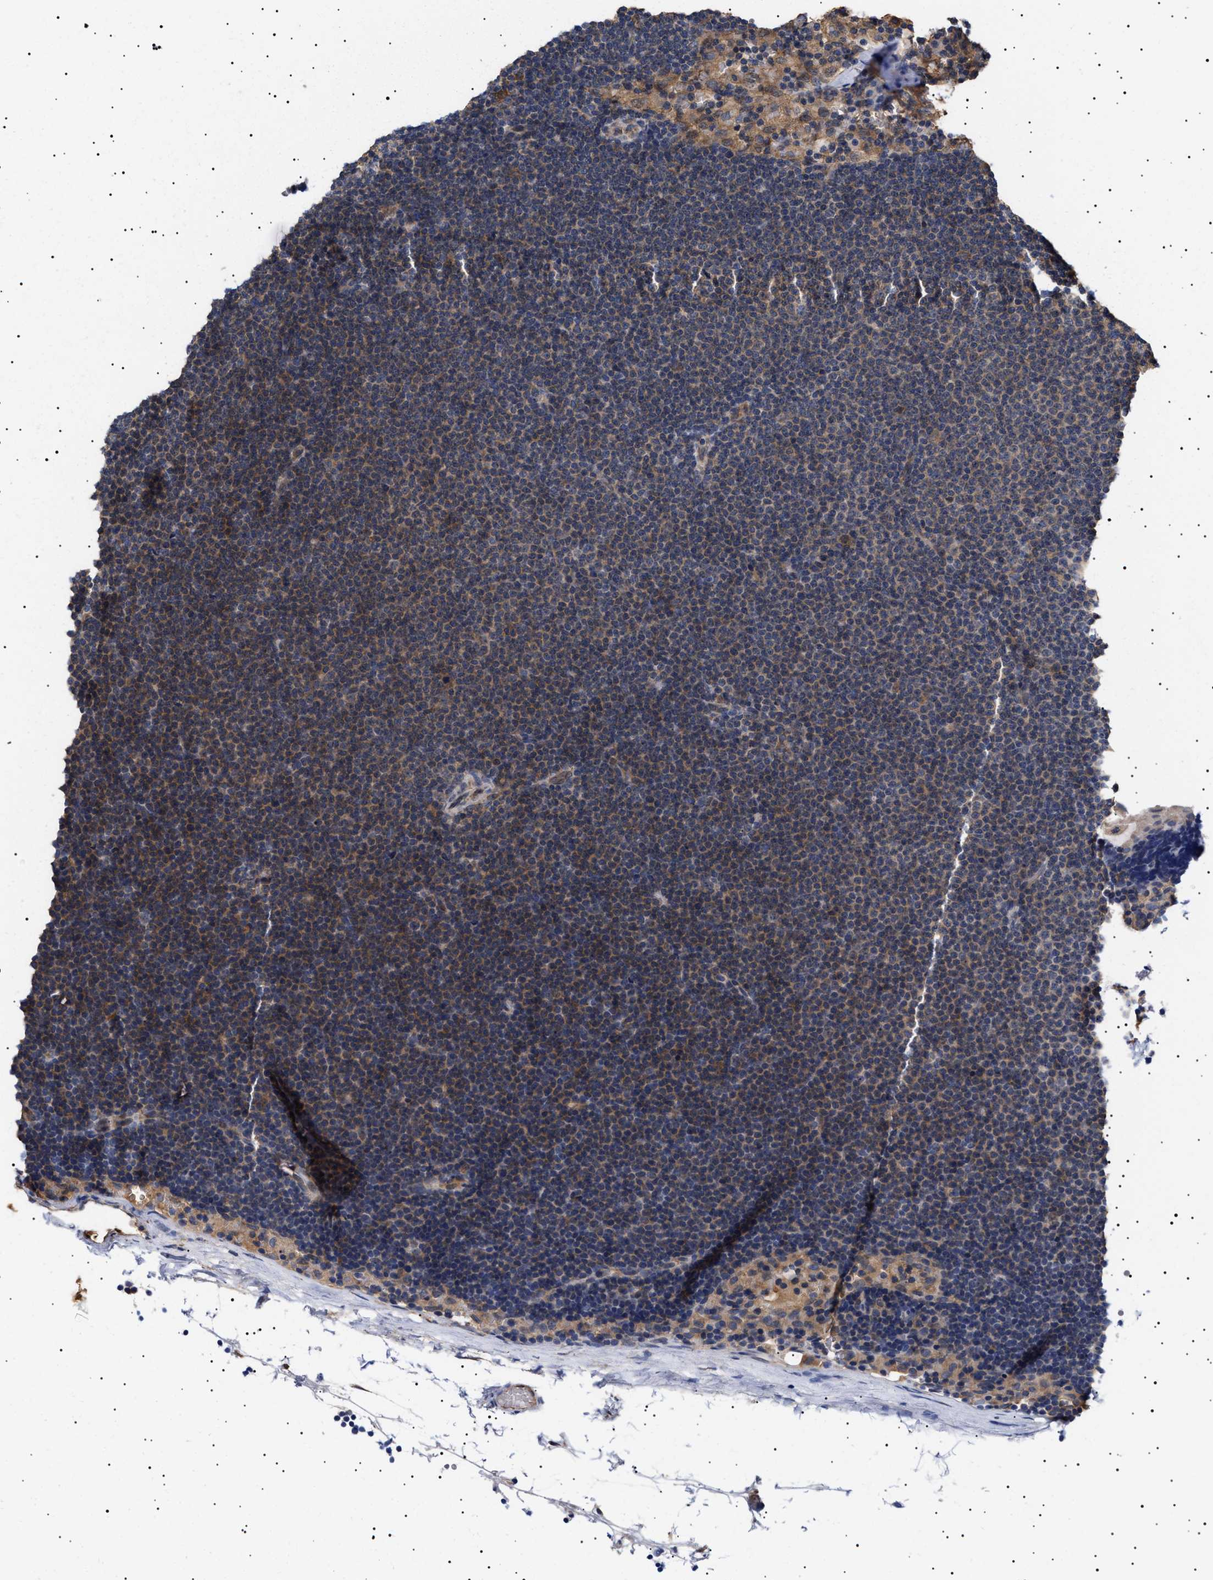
{"staining": {"intensity": "weak", "quantity": "25%-75%", "location": "cytoplasmic/membranous"}, "tissue": "lymphoma", "cell_type": "Tumor cells", "image_type": "cancer", "snomed": [{"axis": "morphology", "description": "Malignant lymphoma, non-Hodgkin's type, Low grade"}, {"axis": "topography", "description": "Lymph node"}], "caption": "Immunohistochemistry histopathology image of human lymphoma stained for a protein (brown), which displays low levels of weak cytoplasmic/membranous staining in approximately 25%-75% of tumor cells.", "gene": "KRBA1", "patient": {"sex": "female", "age": 53}}